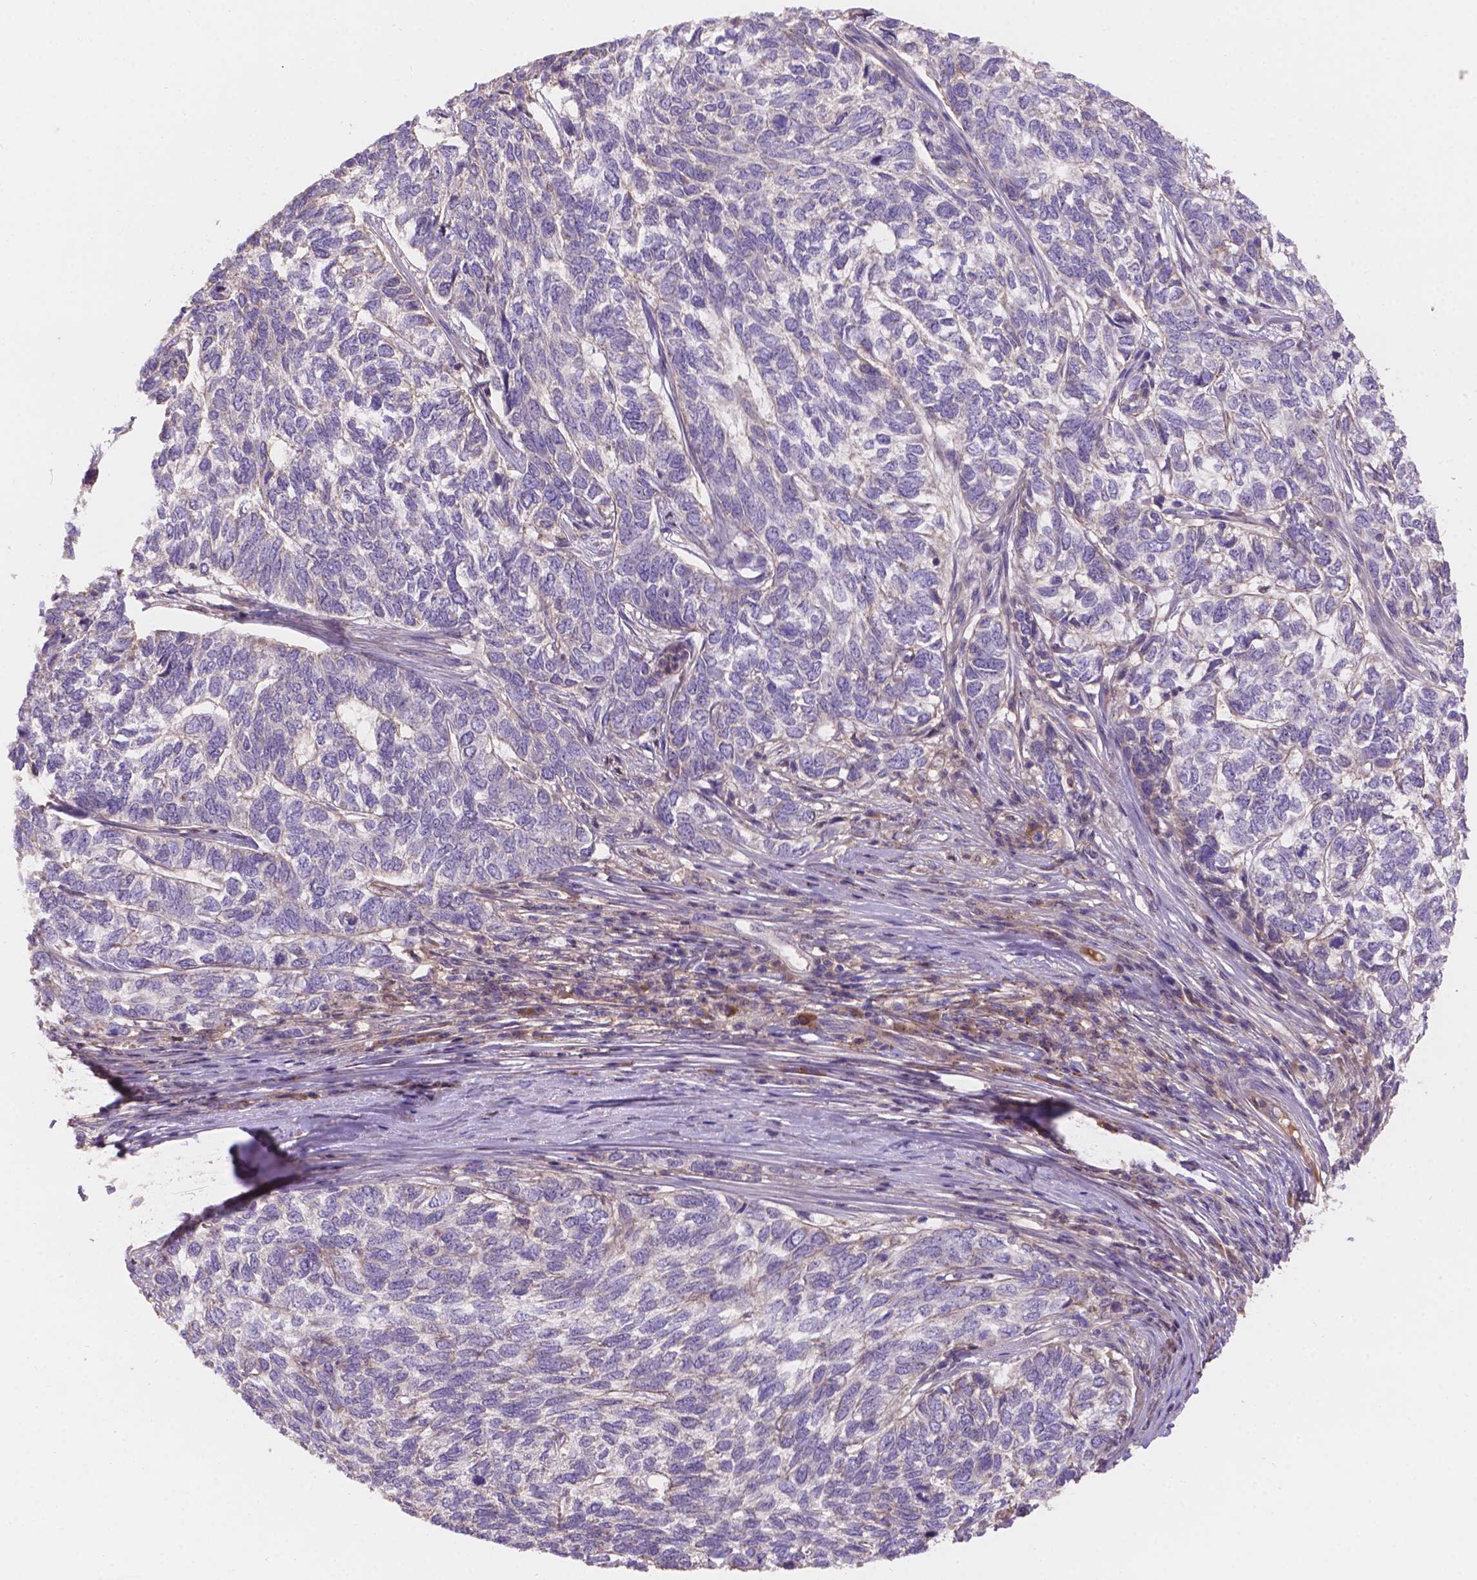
{"staining": {"intensity": "negative", "quantity": "none", "location": "none"}, "tissue": "skin cancer", "cell_type": "Tumor cells", "image_type": "cancer", "snomed": [{"axis": "morphology", "description": "Basal cell carcinoma"}, {"axis": "topography", "description": "Skin"}], "caption": "Immunohistochemistry (IHC) micrograph of neoplastic tissue: human skin cancer stained with DAB demonstrates no significant protein staining in tumor cells.", "gene": "CDK10", "patient": {"sex": "female", "age": 65}}